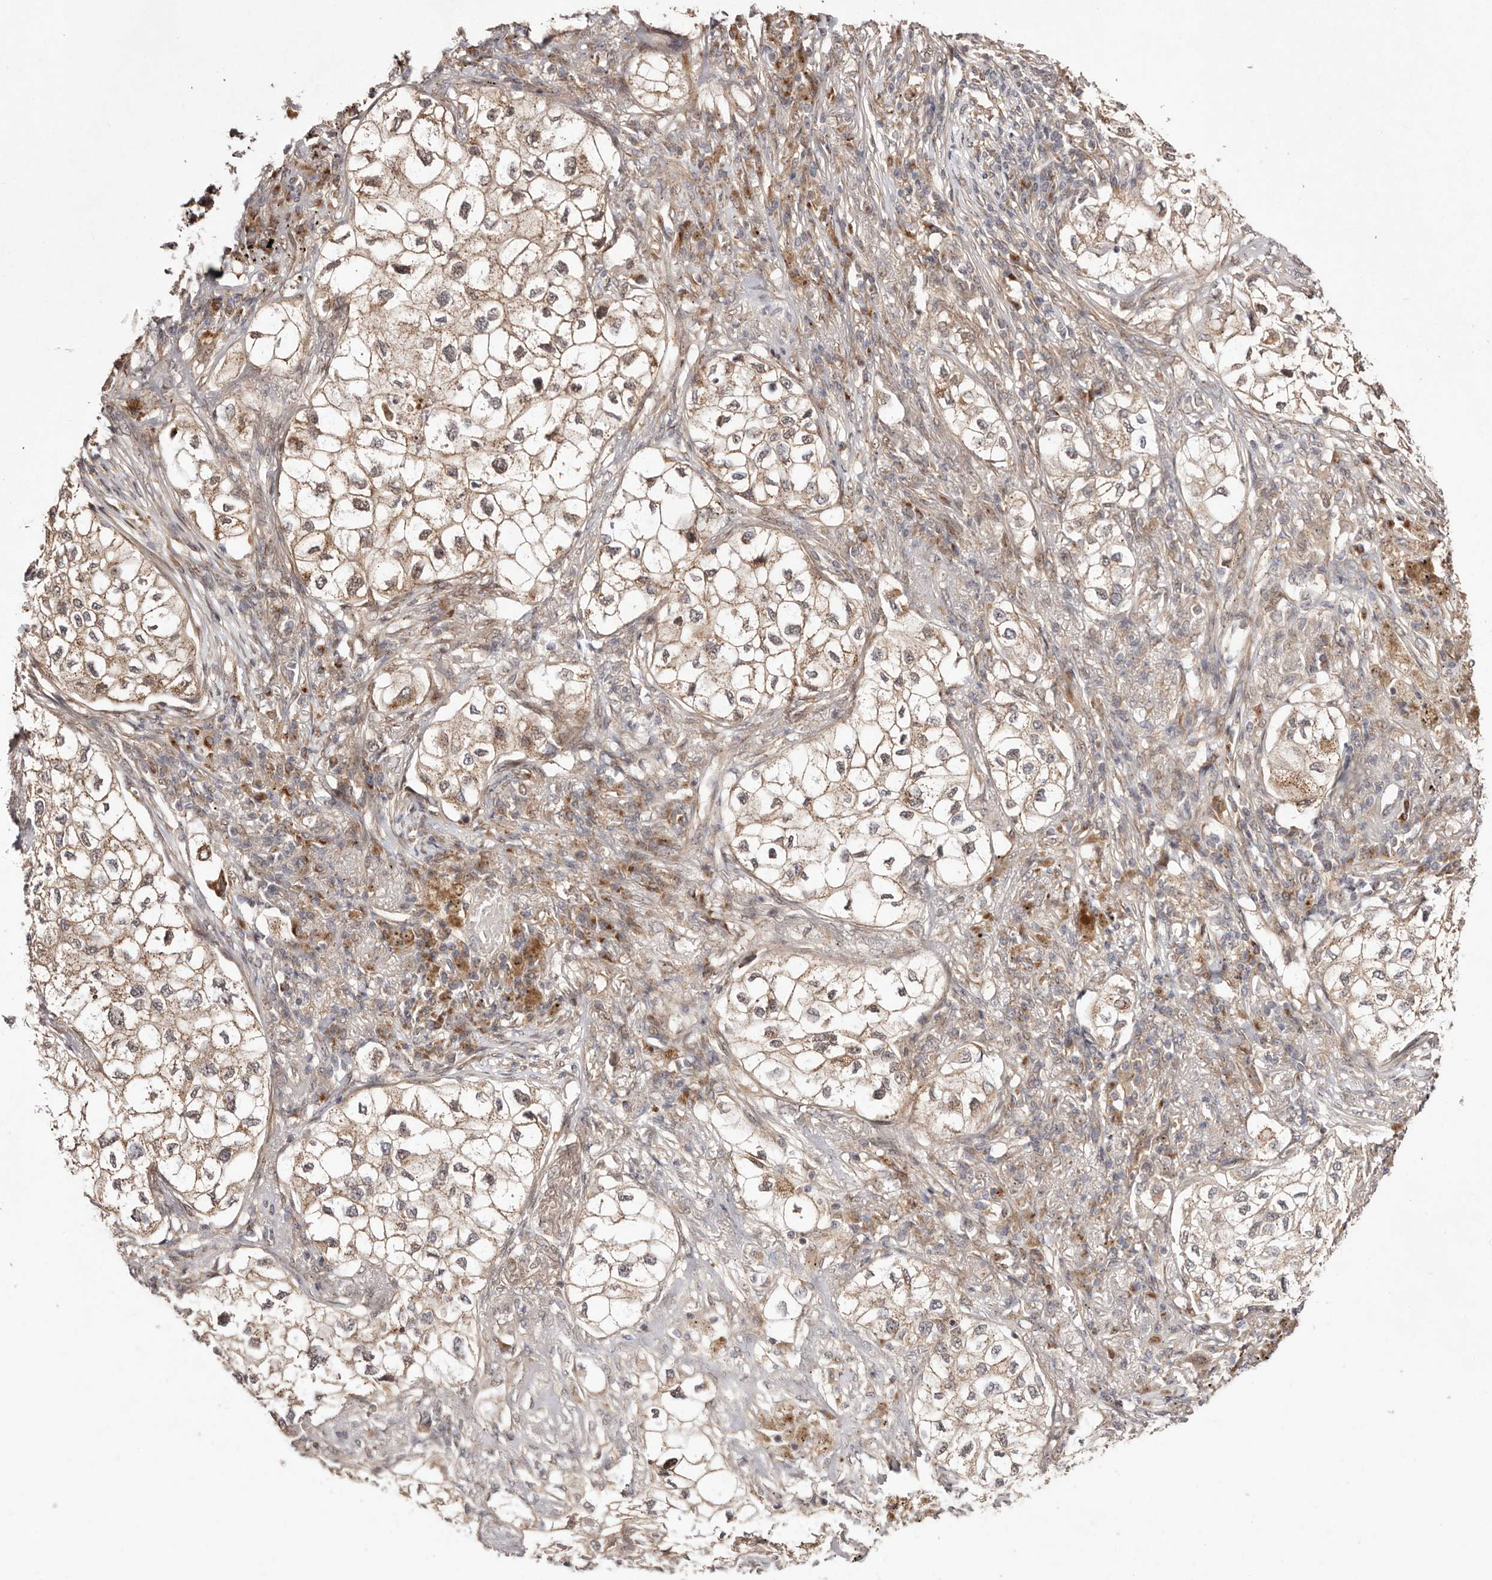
{"staining": {"intensity": "weak", "quantity": ">75%", "location": "cytoplasmic/membranous"}, "tissue": "lung cancer", "cell_type": "Tumor cells", "image_type": "cancer", "snomed": [{"axis": "morphology", "description": "Adenocarcinoma, NOS"}, {"axis": "topography", "description": "Lung"}], "caption": "Protein staining shows weak cytoplasmic/membranous positivity in approximately >75% of tumor cells in lung cancer. The staining was performed using DAB to visualize the protein expression in brown, while the nuclei were stained in blue with hematoxylin (Magnification: 20x).", "gene": "EGR3", "patient": {"sex": "male", "age": 63}}